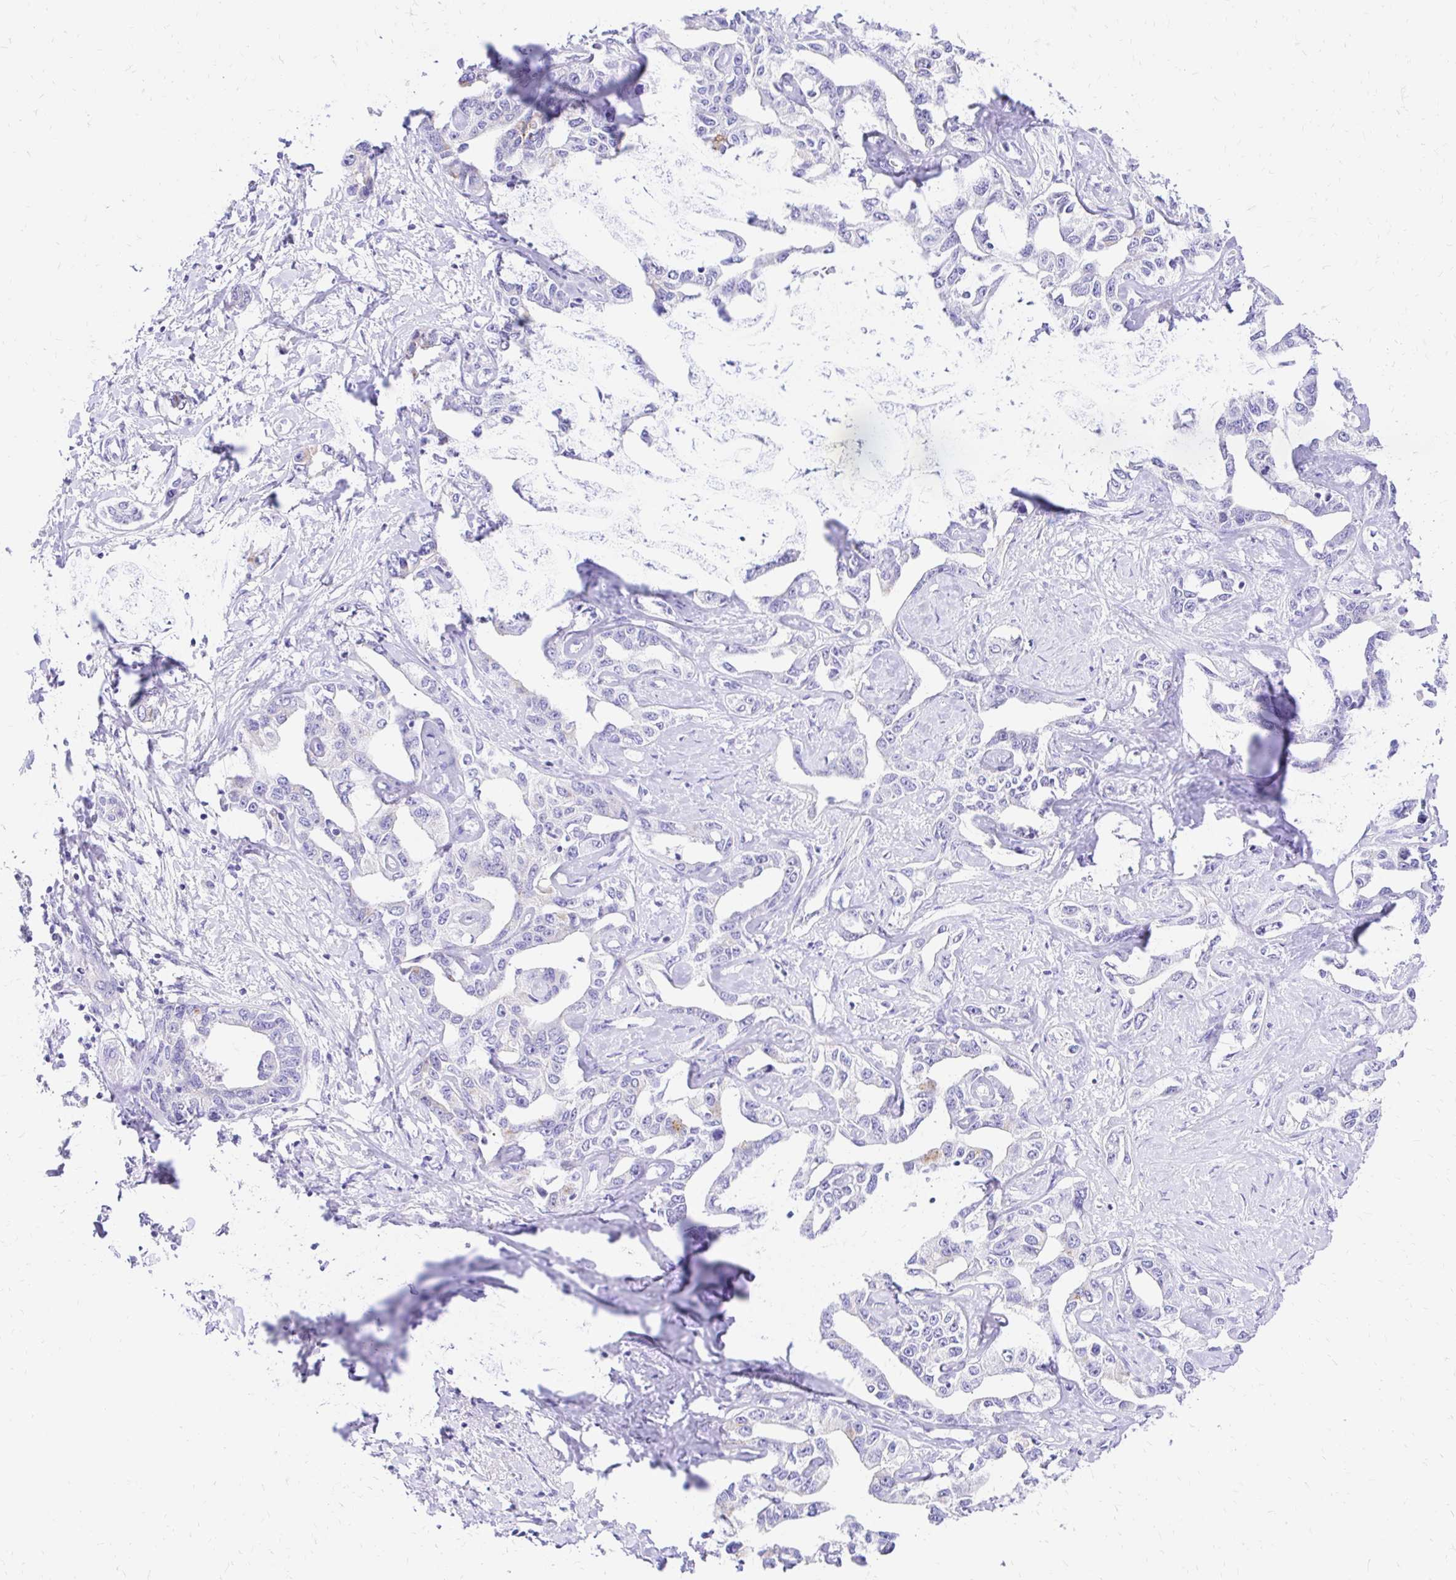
{"staining": {"intensity": "negative", "quantity": "none", "location": "none"}, "tissue": "liver cancer", "cell_type": "Tumor cells", "image_type": "cancer", "snomed": [{"axis": "morphology", "description": "Cholangiocarcinoma"}, {"axis": "topography", "description": "Liver"}], "caption": "Immunohistochemistry of human cholangiocarcinoma (liver) demonstrates no positivity in tumor cells.", "gene": "S100G", "patient": {"sex": "male", "age": 59}}